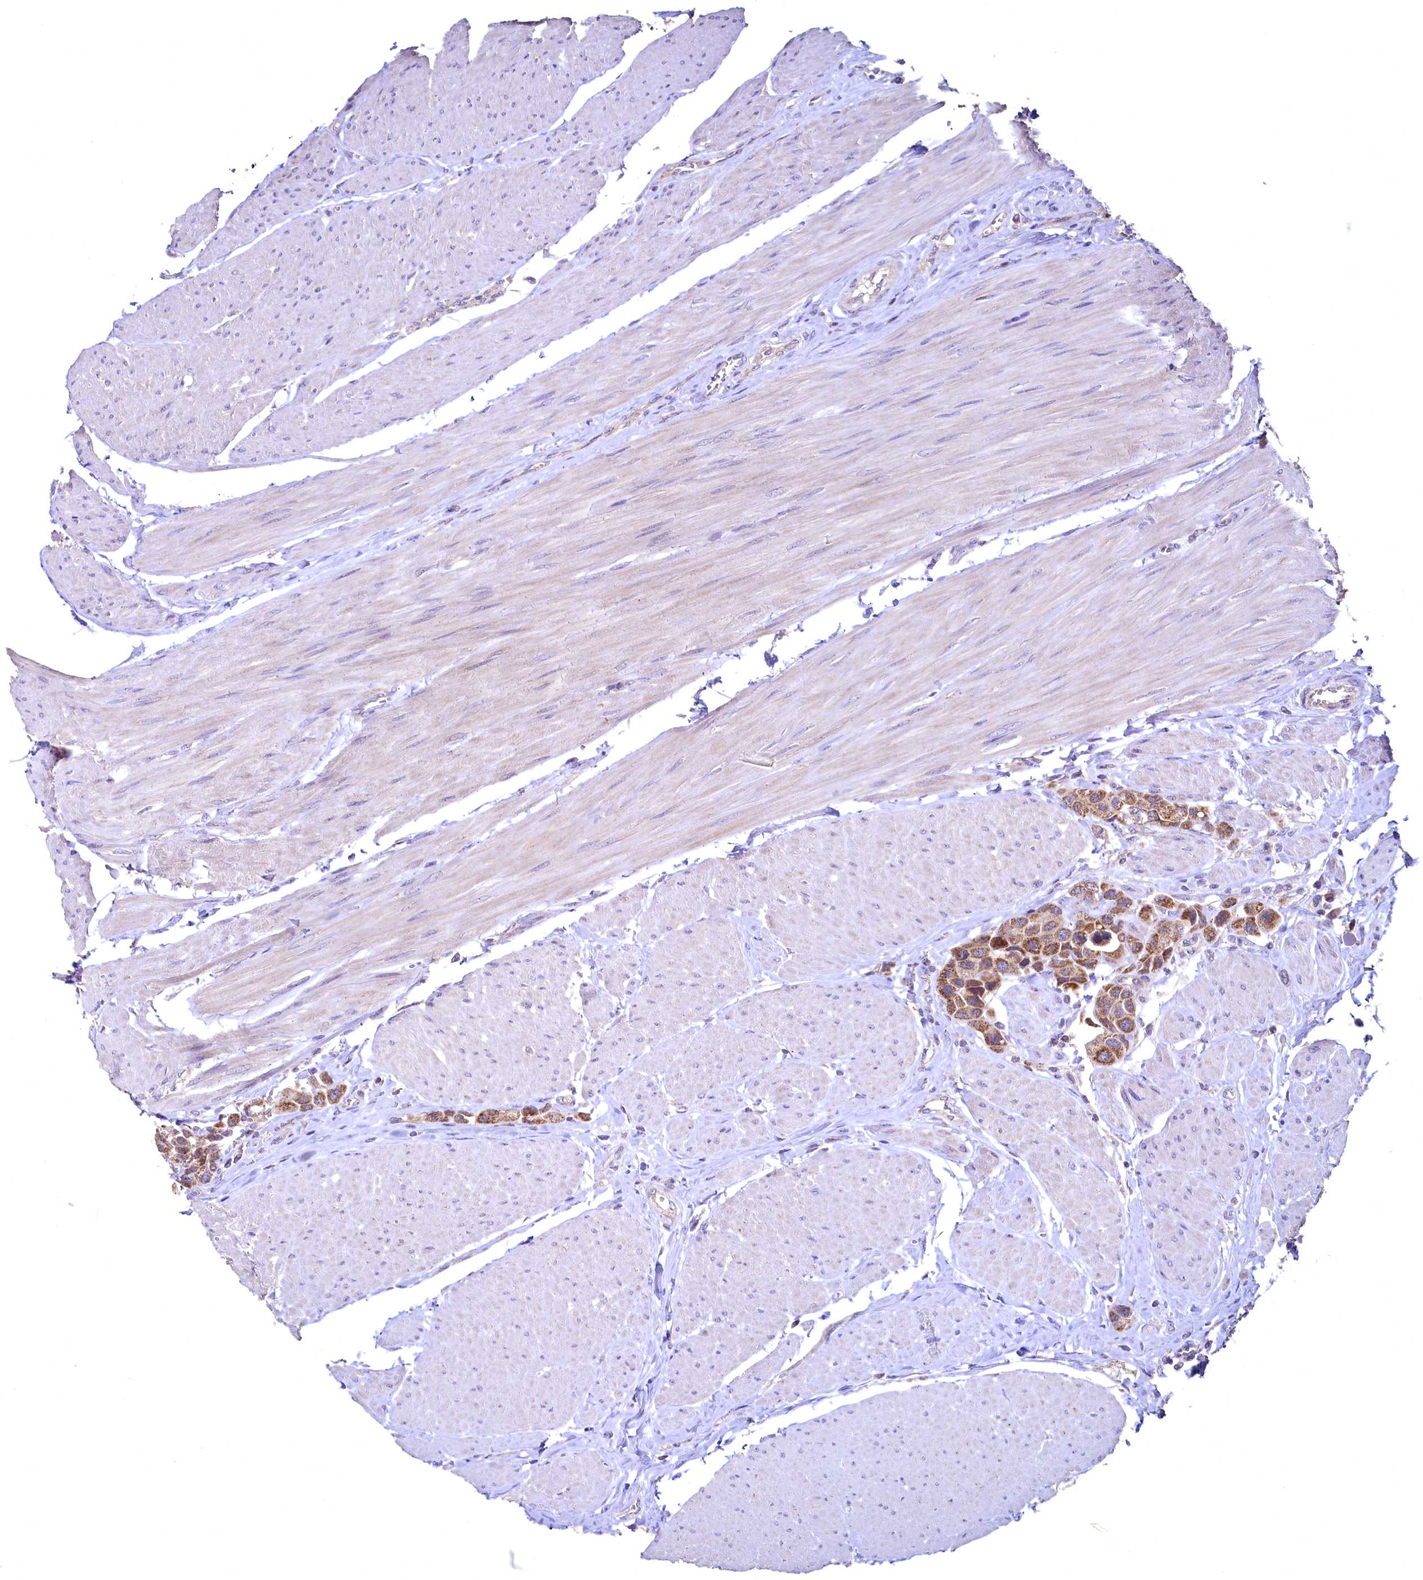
{"staining": {"intensity": "moderate", "quantity": ">75%", "location": "cytoplasmic/membranous"}, "tissue": "urothelial cancer", "cell_type": "Tumor cells", "image_type": "cancer", "snomed": [{"axis": "morphology", "description": "Urothelial carcinoma, High grade"}, {"axis": "topography", "description": "Urinary bladder"}], "caption": "IHC (DAB) staining of human urothelial cancer shows moderate cytoplasmic/membranous protein expression in approximately >75% of tumor cells. Using DAB (brown) and hematoxylin (blue) stains, captured at high magnification using brightfield microscopy.", "gene": "MRPL57", "patient": {"sex": "male", "age": 50}}